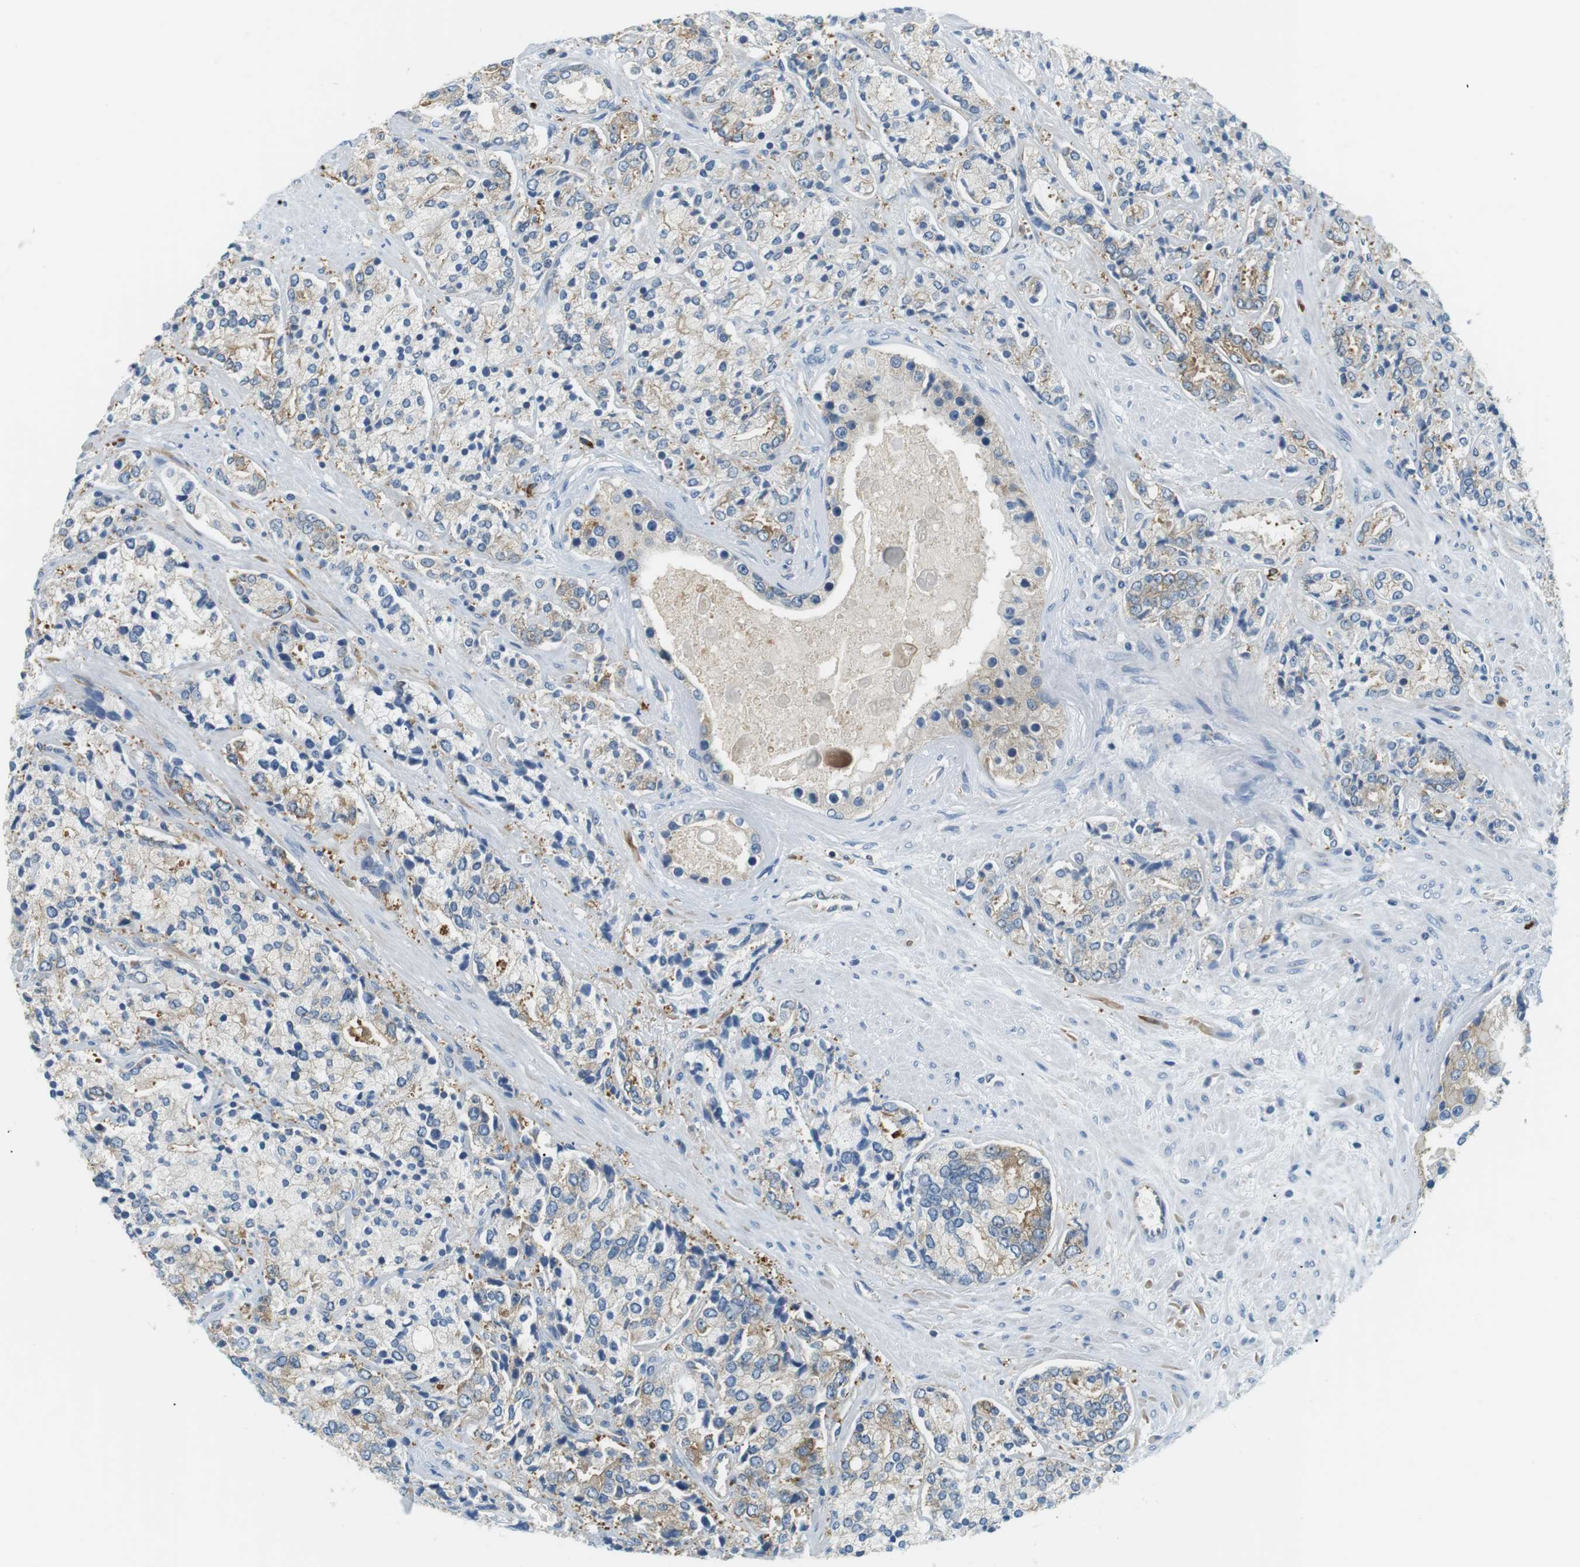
{"staining": {"intensity": "moderate", "quantity": "<25%", "location": "cytoplasmic/membranous"}, "tissue": "prostate cancer", "cell_type": "Tumor cells", "image_type": "cancer", "snomed": [{"axis": "morphology", "description": "Adenocarcinoma, High grade"}, {"axis": "topography", "description": "Prostate"}], "caption": "The micrograph exhibits a brown stain indicating the presence of a protein in the cytoplasmic/membranous of tumor cells in prostate cancer. The staining was performed using DAB (3,3'-diaminobenzidine) to visualize the protein expression in brown, while the nuclei were stained in blue with hematoxylin (Magnification: 20x).", "gene": "TMEM200A", "patient": {"sex": "male", "age": 71}}